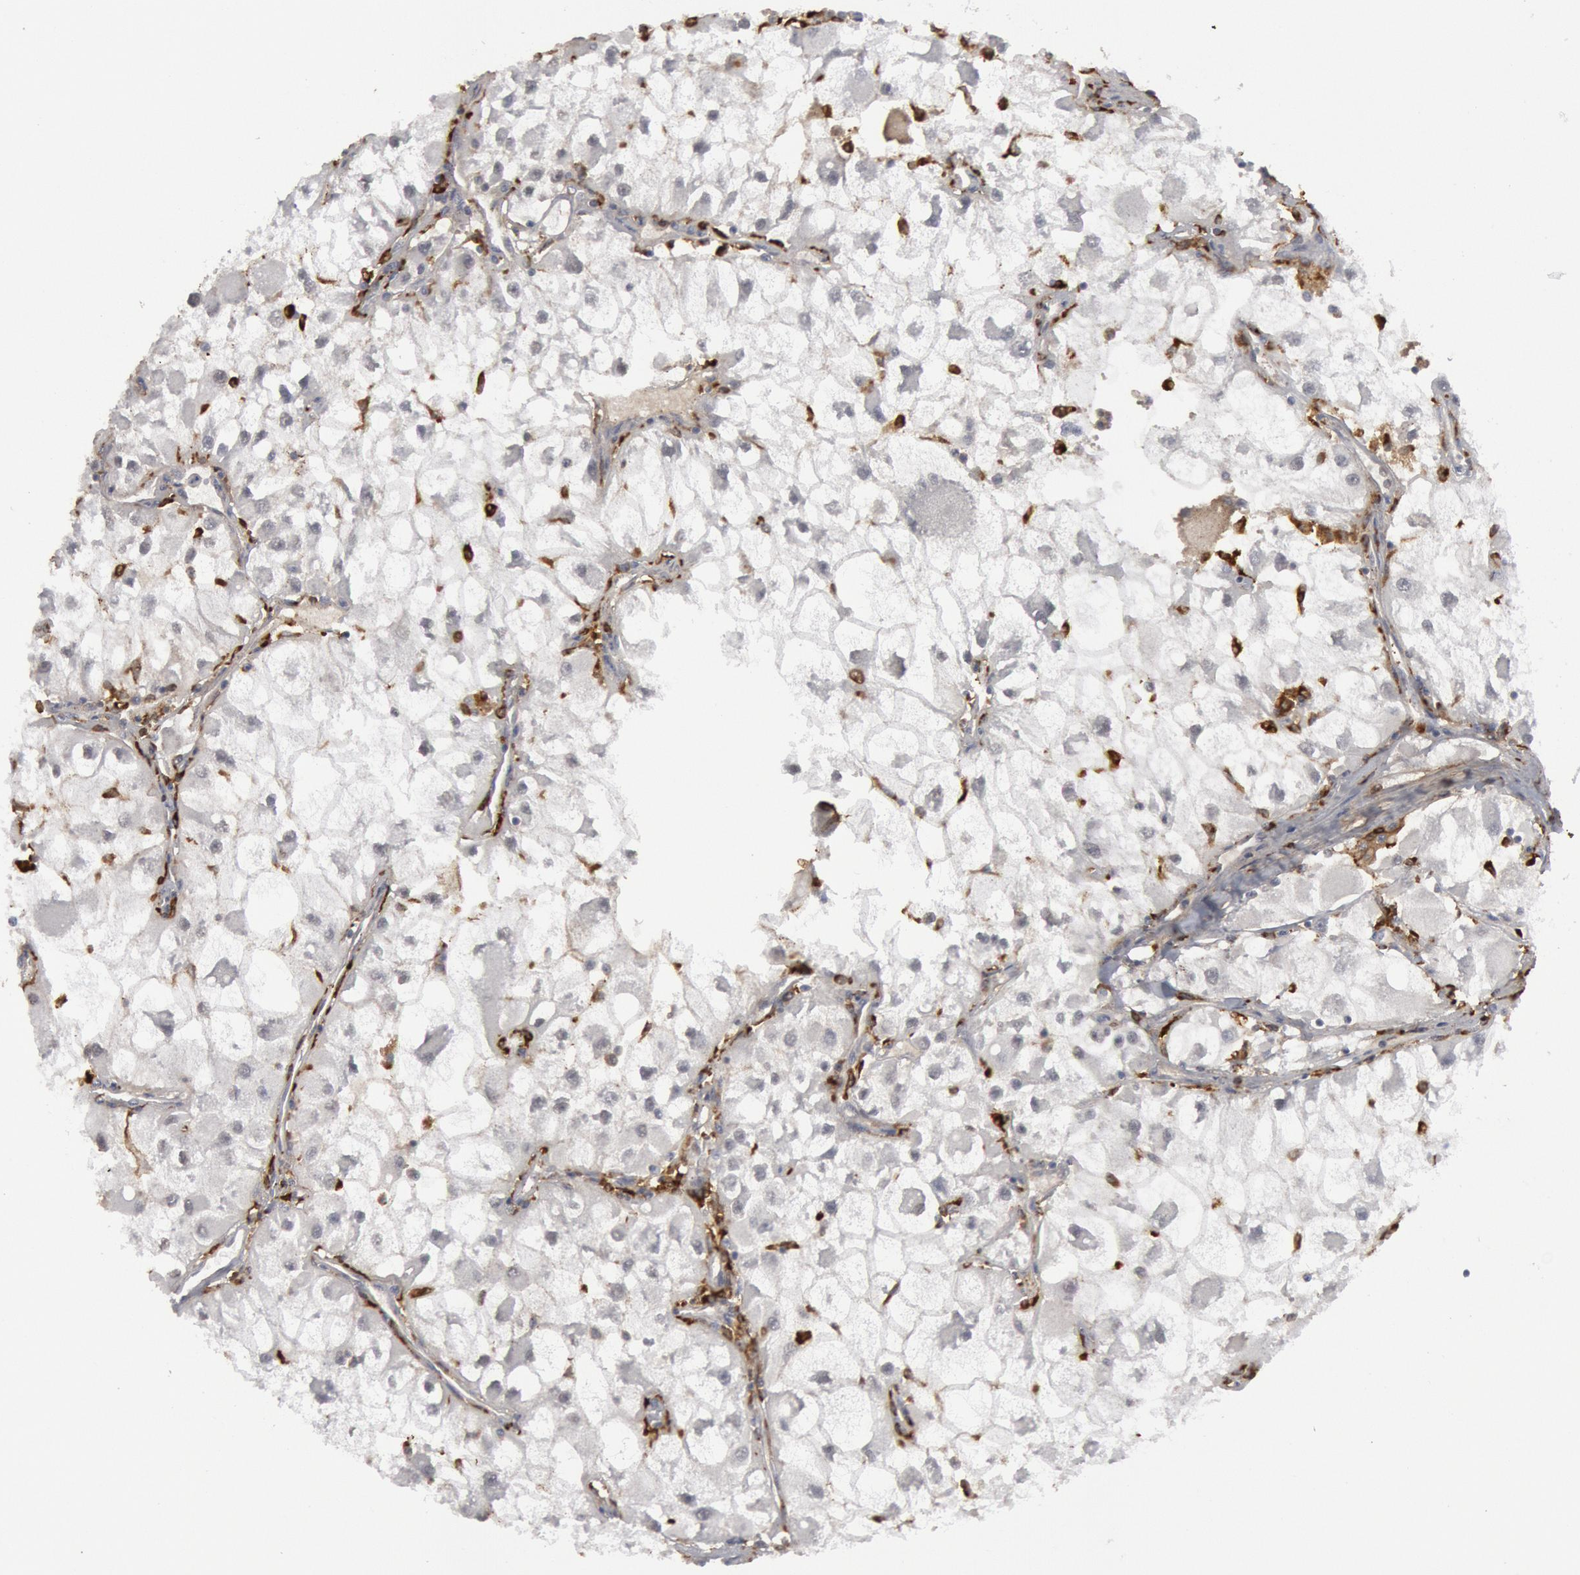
{"staining": {"intensity": "negative", "quantity": "none", "location": "none"}, "tissue": "renal cancer", "cell_type": "Tumor cells", "image_type": "cancer", "snomed": [{"axis": "morphology", "description": "Adenocarcinoma, NOS"}, {"axis": "topography", "description": "Kidney"}], "caption": "IHC of renal cancer exhibits no positivity in tumor cells. The staining is performed using DAB (3,3'-diaminobenzidine) brown chromogen with nuclei counter-stained in using hematoxylin.", "gene": "C1QC", "patient": {"sex": "female", "age": 73}}